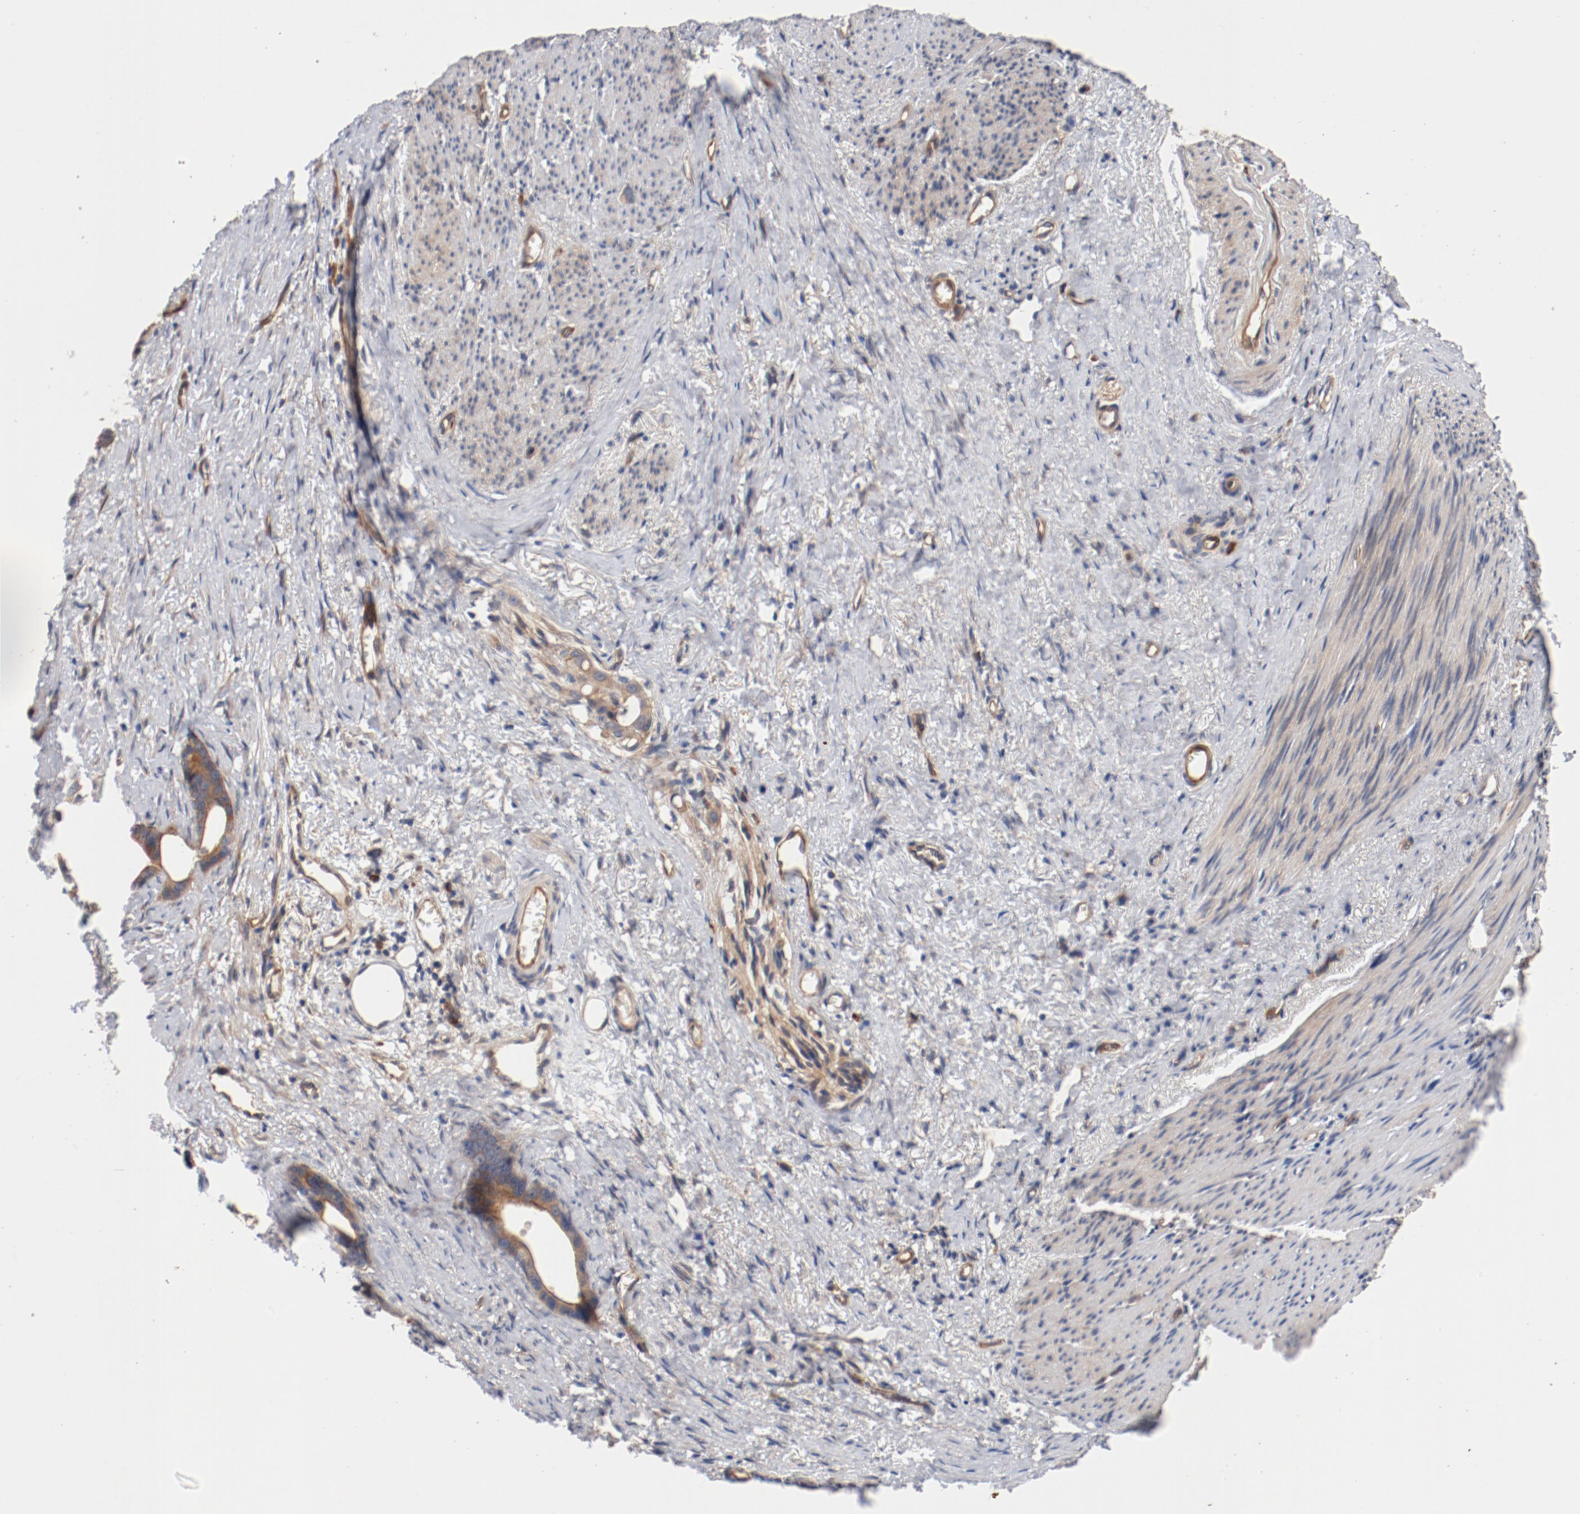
{"staining": {"intensity": "moderate", "quantity": ">75%", "location": "cytoplasmic/membranous"}, "tissue": "stomach cancer", "cell_type": "Tumor cells", "image_type": "cancer", "snomed": [{"axis": "morphology", "description": "Adenocarcinoma, NOS"}, {"axis": "topography", "description": "Stomach"}], "caption": "Stomach adenocarcinoma was stained to show a protein in brown. There is medium levels of moderate cytoplasmic/membranous staining in about >75% of tumor cells.", "gene": "PITPNM2", "patient": {"sex": "female", "age": 75}}